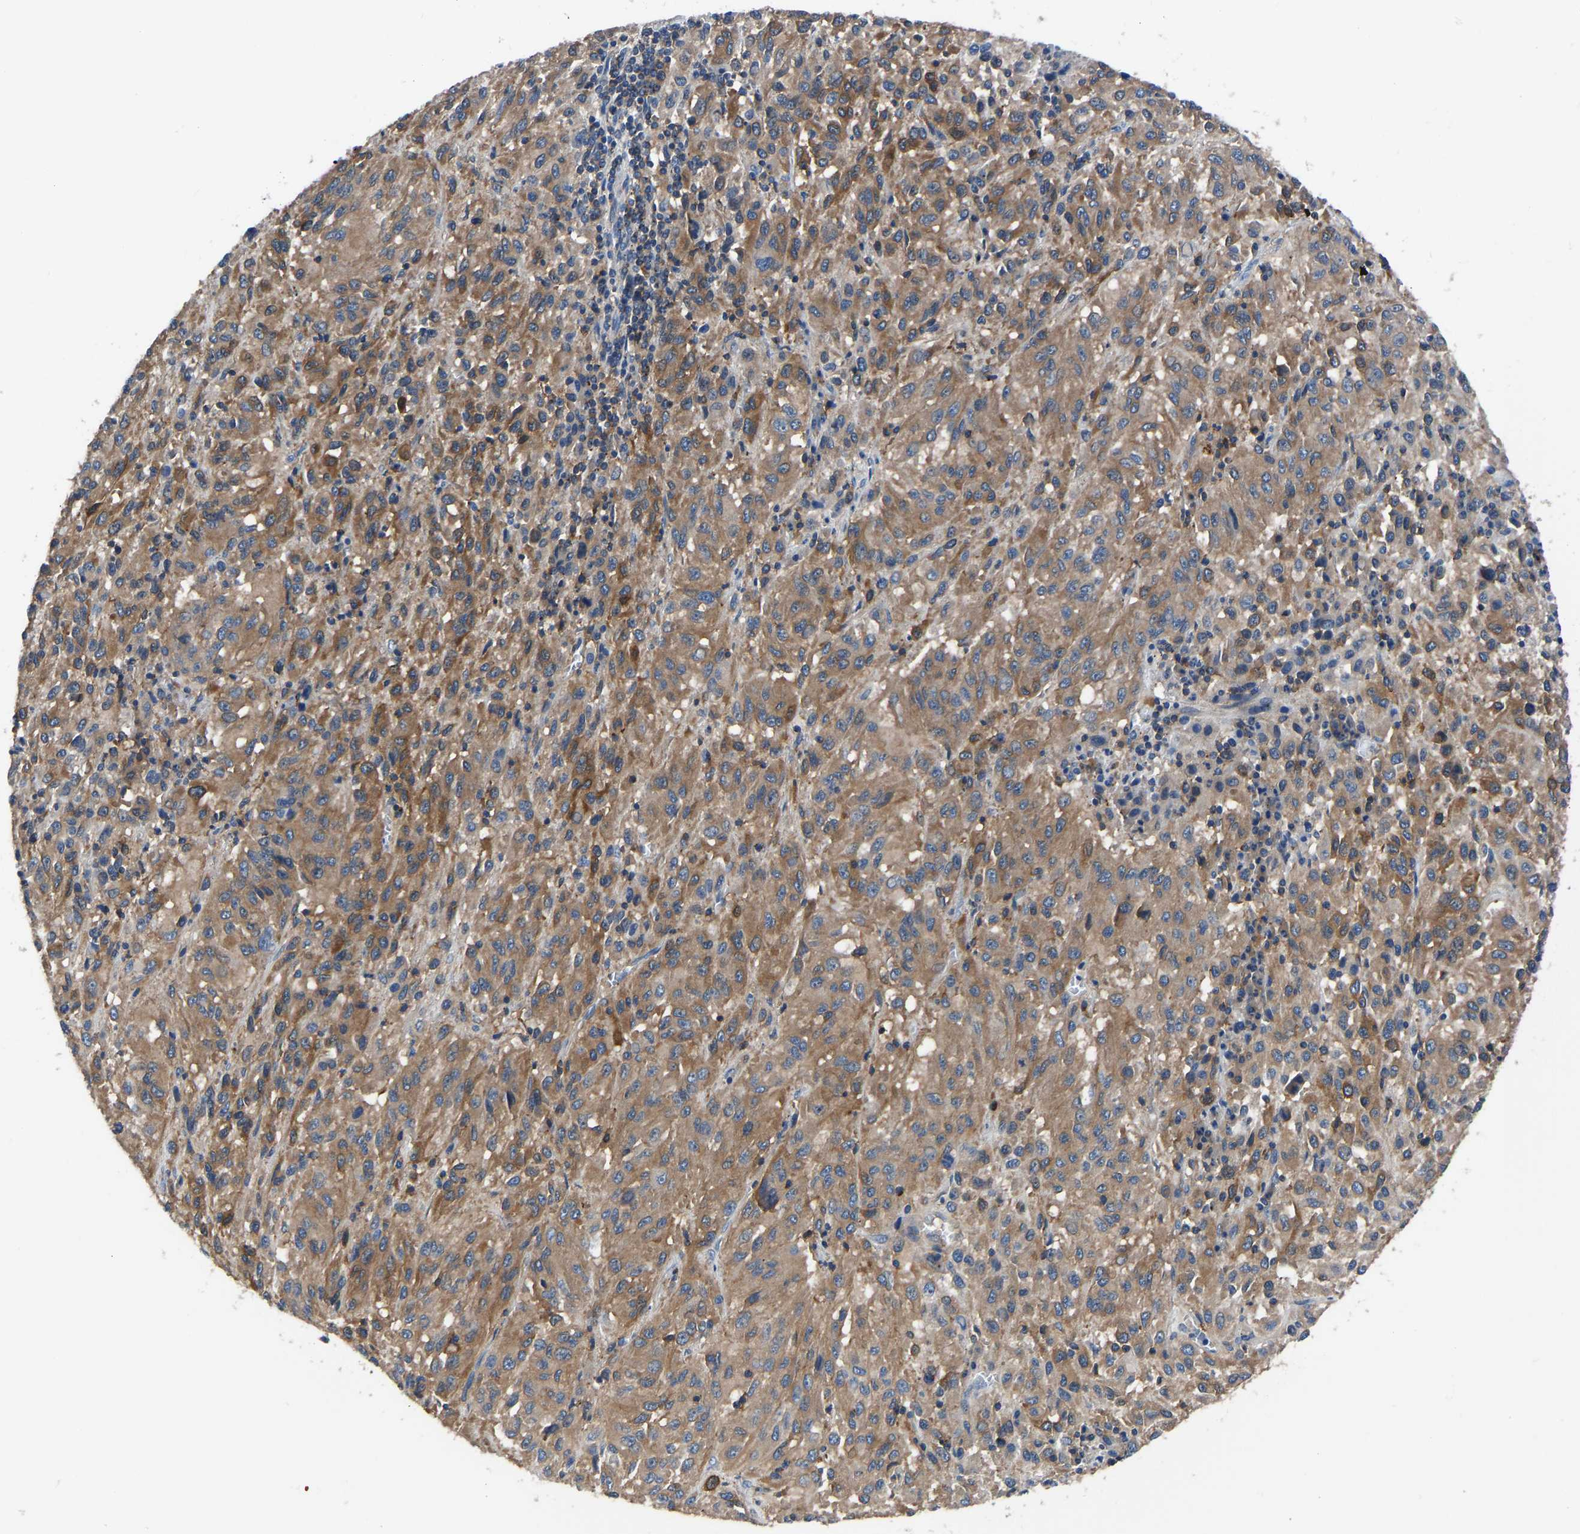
{"staining": {"intensity": "moderate", "quantity": ">75%", "location": "cytoplasmic/membranous"}, "tissue": "melanoma", "cell_type": "Tumor cells", "image_type": "cancer", "snomed": [{"axis": "morphology", "description": "Malignant melanoma, Metastatic site"}, {"axis": "topography", "description": "Lung"}], "caption": "Protein staining of melanoma tissue shows moderate cytoplasmic/membranous expression in approximately >75% of tumor cells.", "gene": "PRKAR1A", "patient": {"sex": "male", "age": 64}}